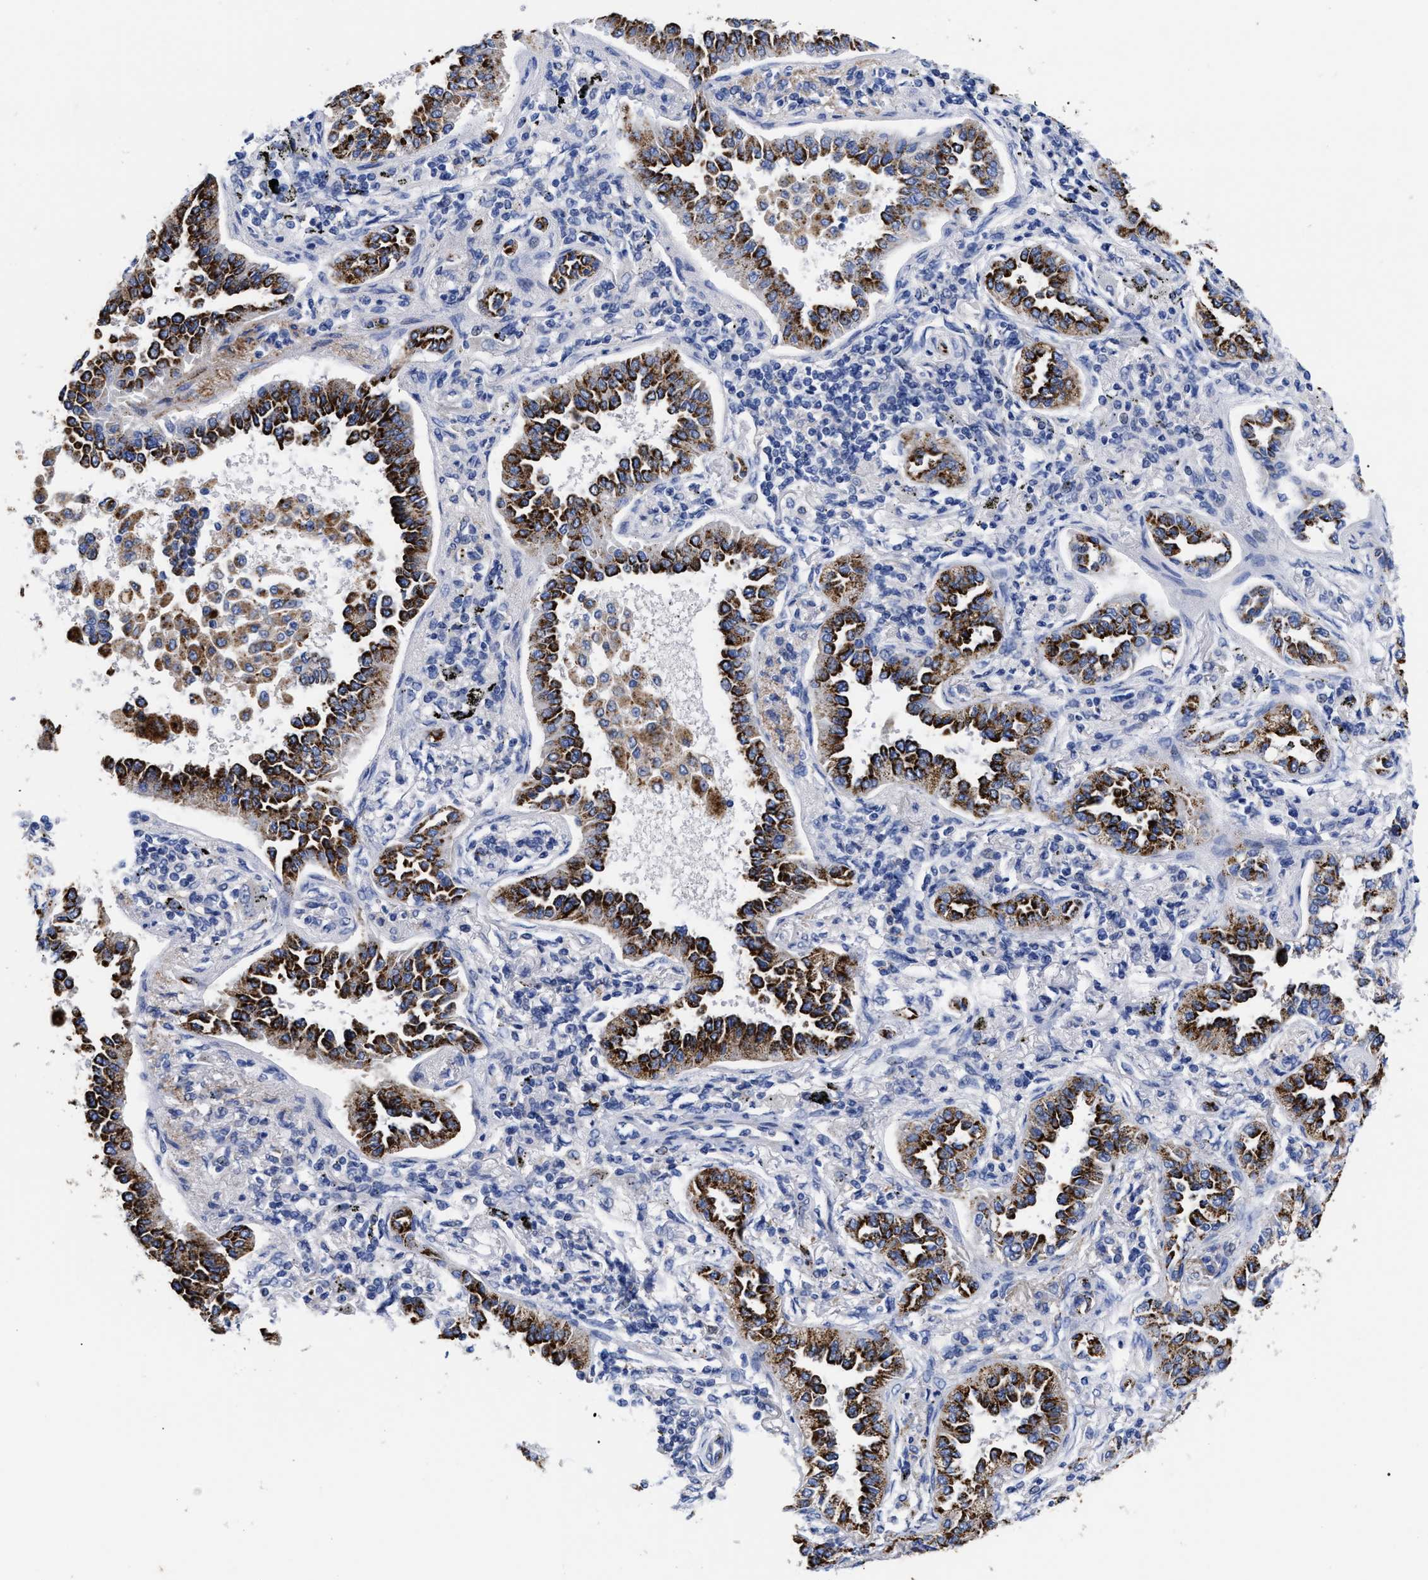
{"staining": {"intensity": "strong", "quantity": ">75%", "location": "cytoplasmic/membranous"}, "tissue": "lung cancer", "cell_type": "Tumor cells", "image_type": "cancer", "snomed": [{"axis": "morphology", "description": "Normal tissue, NOS"}, {"axis": "morphology", "description": "Adenocarcinoma, NOS"}, {"axis": "topography", "description": "Lung"}], "caption": "This is an image of immunohistochemistry staining of lung cancer (adenocarcinoma), which shows strong staining in the cytoplasmic/membranous of tumor cells.", "gene": "IRAG2", "patient": {"sex": "male", "age": 59}}